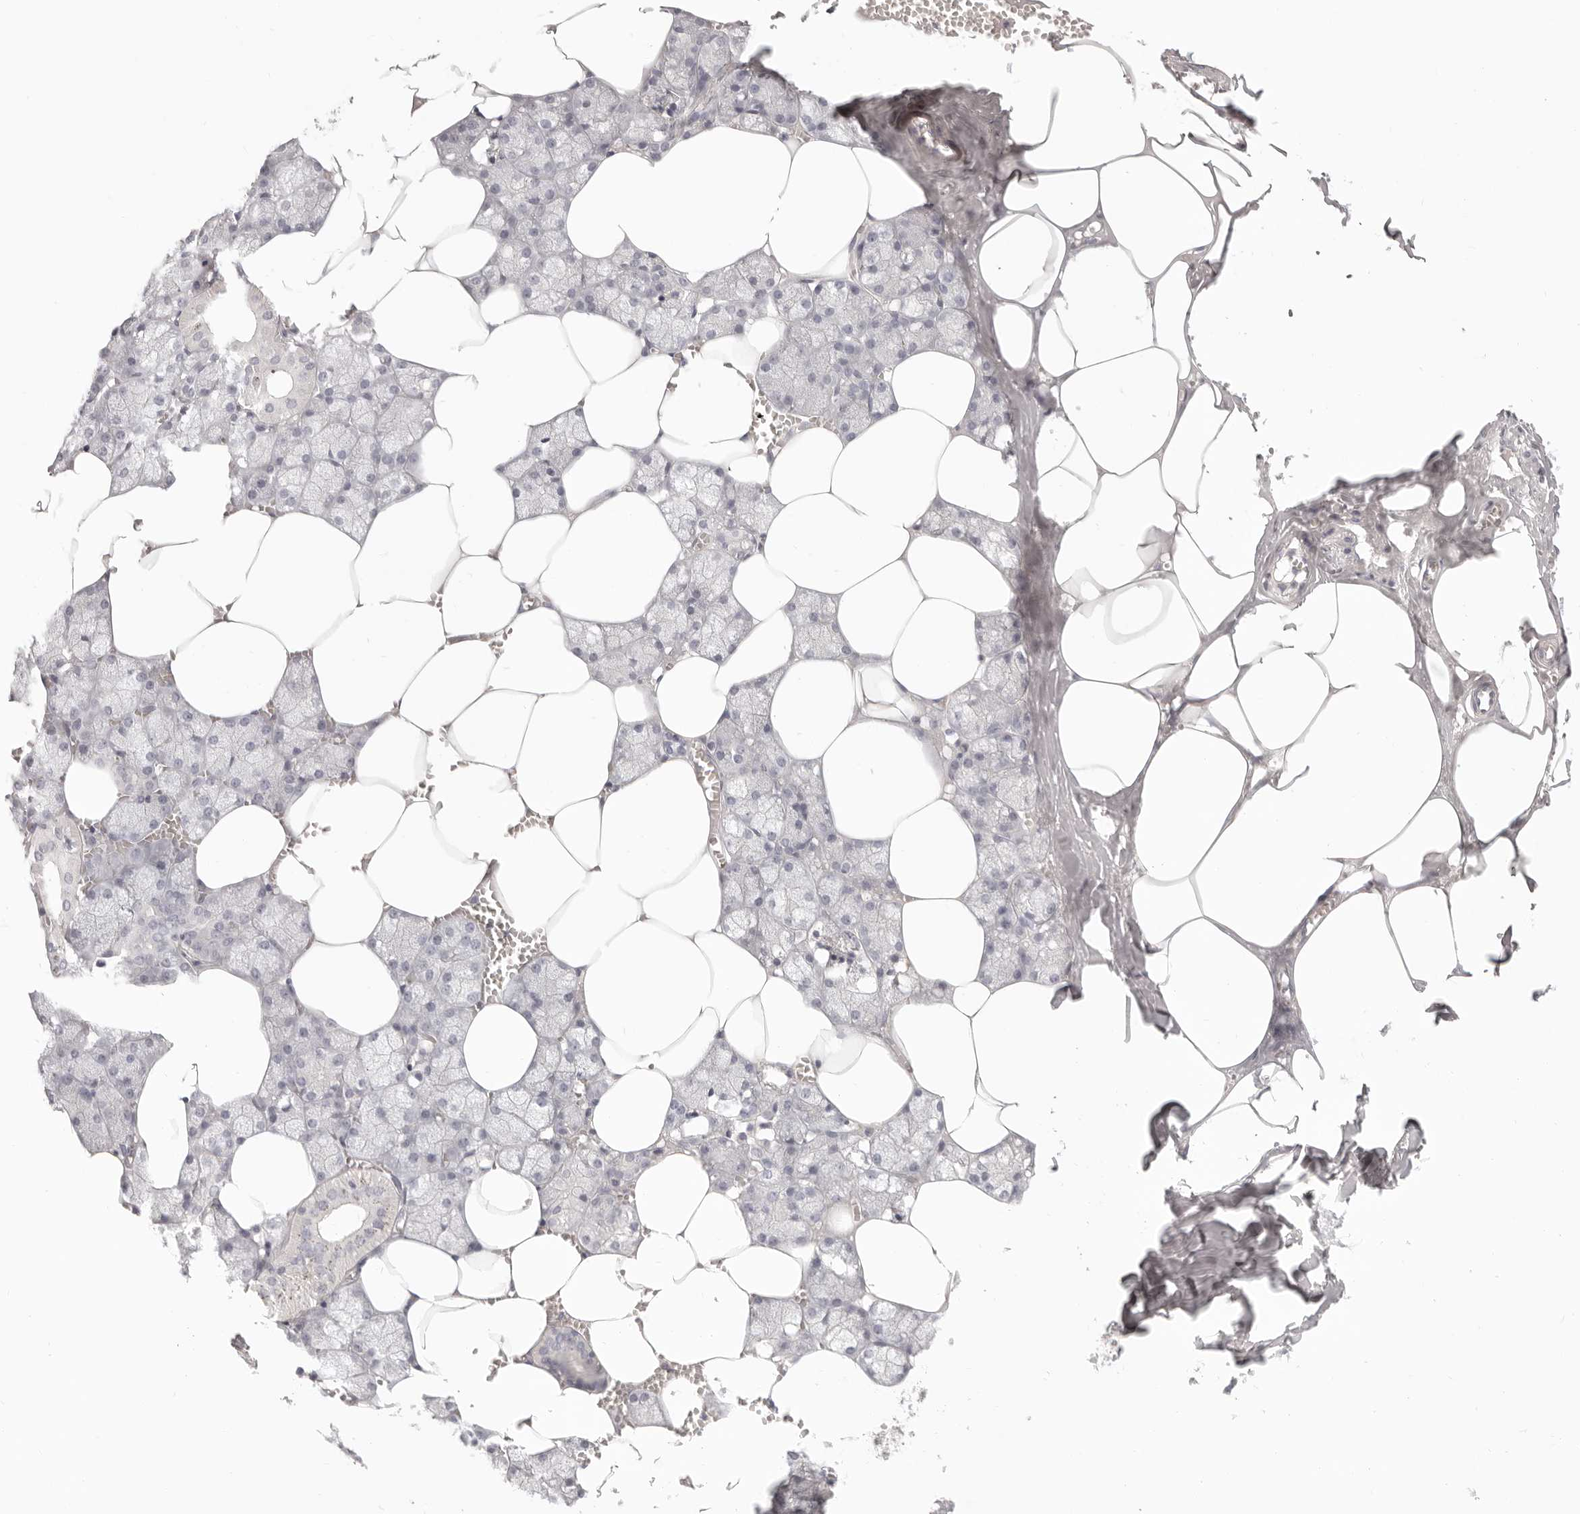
{"staining": {"intensity": "negative", "quantity": "none", "location": "none"}, "tissue": "salivary gland", "cell_type": "Glandular cells", "image_type": "normal", "snomed": [{"axis": "morphology", "description": "Normal tissue, NOS"}, {"axis": "topography", "description": "Salivary gland"}], "caption": "Immunohistochemical staining of normal salivary gland displays no significant positivity in glandular cells. (Immunohistochemistry (ihc), brightfield microscopy, high magnification).", "gene": "FABP1", "patient": {"sex": "male", "age": 62}}